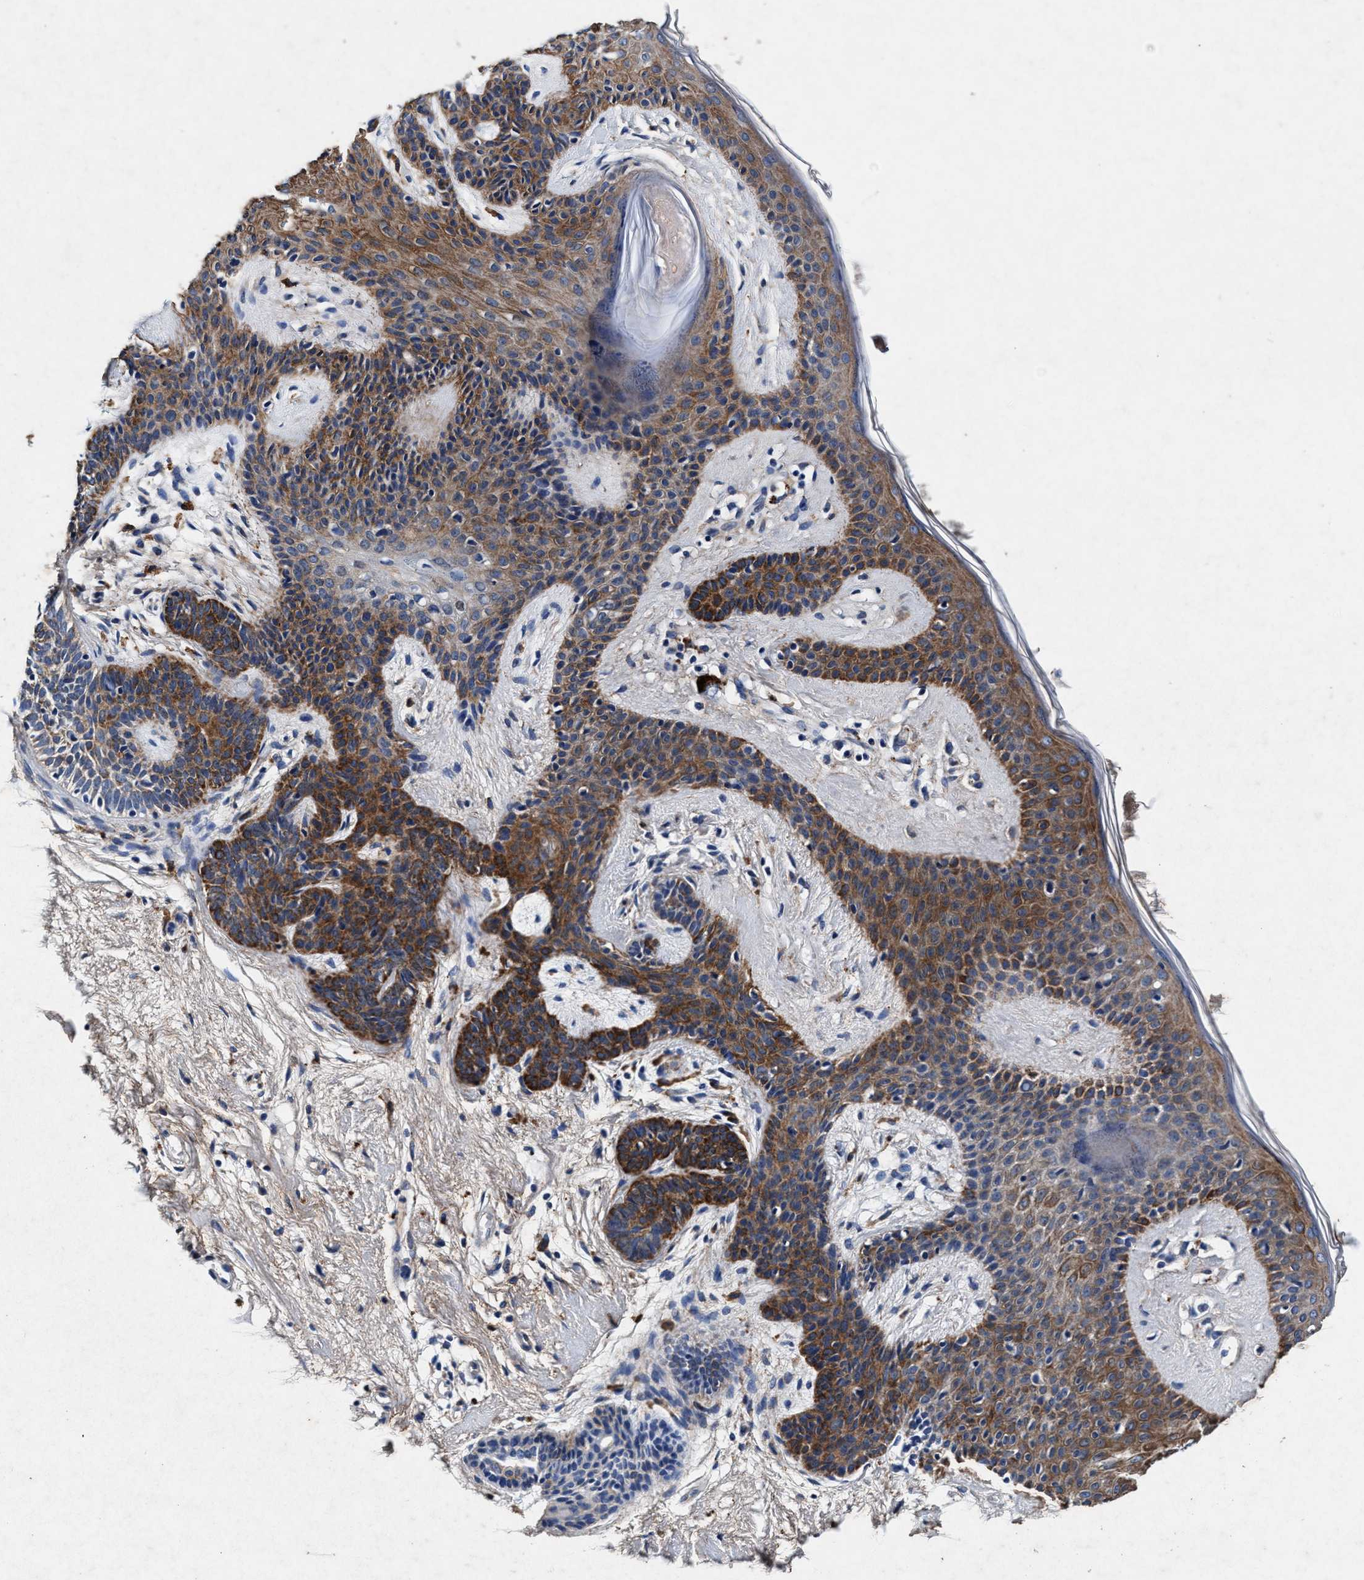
{"staining": {"intensity": "moderate", "quantity": ">75%", "location": "cytoplasmic/membranous"}, "tissue": "skin cancer", "cell_type": "Tumor cells", "image_type": "cancer", "snomed": [{"axis": "morphology", "description": "Developmental malformation"}, {"axis": "morphology", "description": "Basal cell carcinoma"}, {"axis": "topography", "description": "Skin"}], "caption": "DAB immunohistochemical staining of human skin cancer (basal cell carcinoma) shows moderate cytoplasmic/membranous protein staining in about >75% of tumor cells.", "gene": "SLC8A1", "patient": {"sex": "female", "age": 62}}